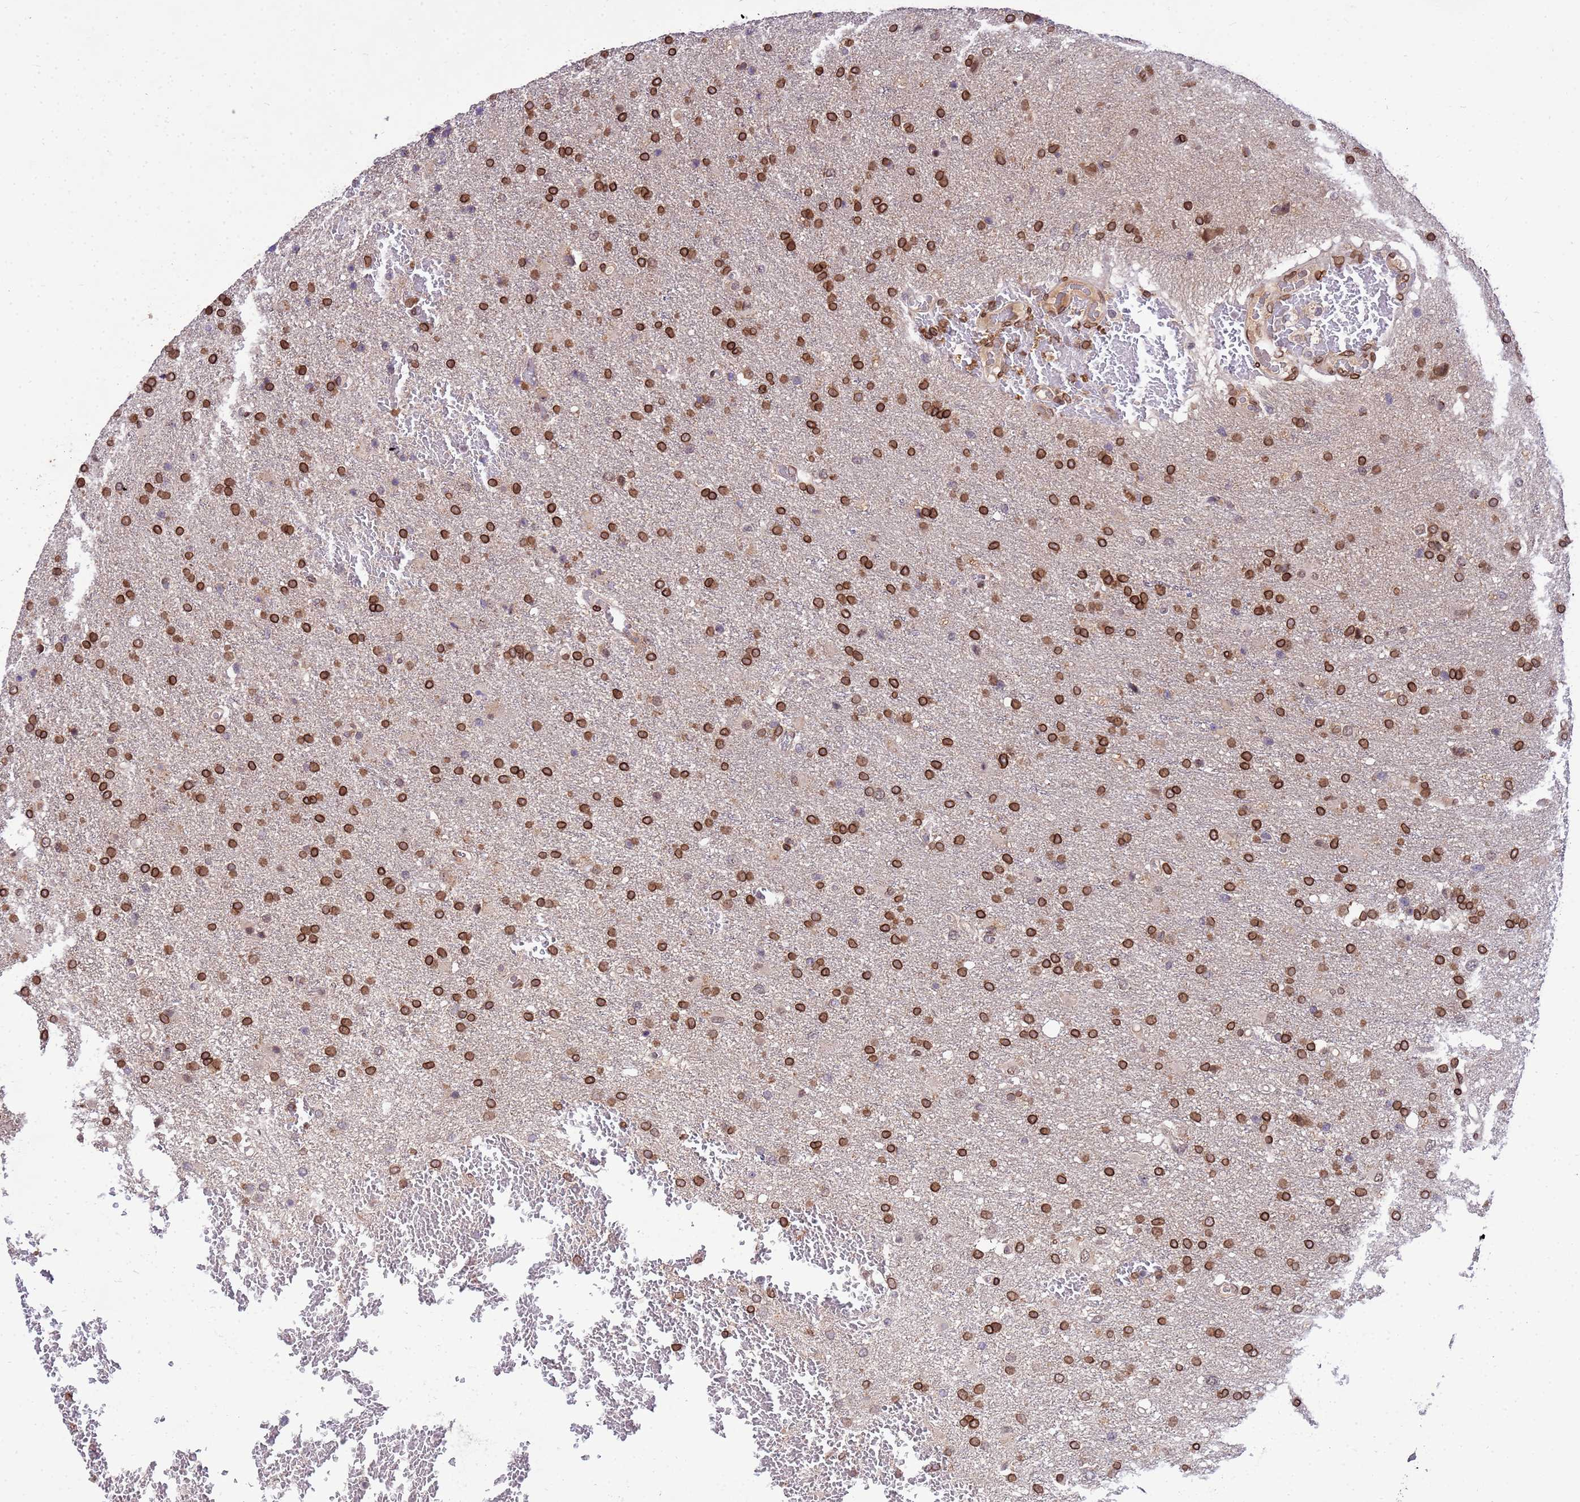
{"staining": {"intensity": "strong", "quantity": ">75%", "location": "cytoplasmic/membranous,nuclear"}, "tissue": "glioma", "cell_type": "Tumor cells", "image_type": "cancer", "snomed": [{"axis": "morphology", "description": "Glioma, malignant, High grade"}, {"axis": "topography", "description": "Brain"}], "caption": "The immunohistochemical stain highlights strong cytoplasmic/membranous and nuclear expression in tumor cells of glioma tissue. The protein is stained brown, and the nuclei are stained in blue (DAB IHC with brightfield microscopy, high magnification).", "gene": "GPR135", "patient": {"sex": "female", "age": 74}}